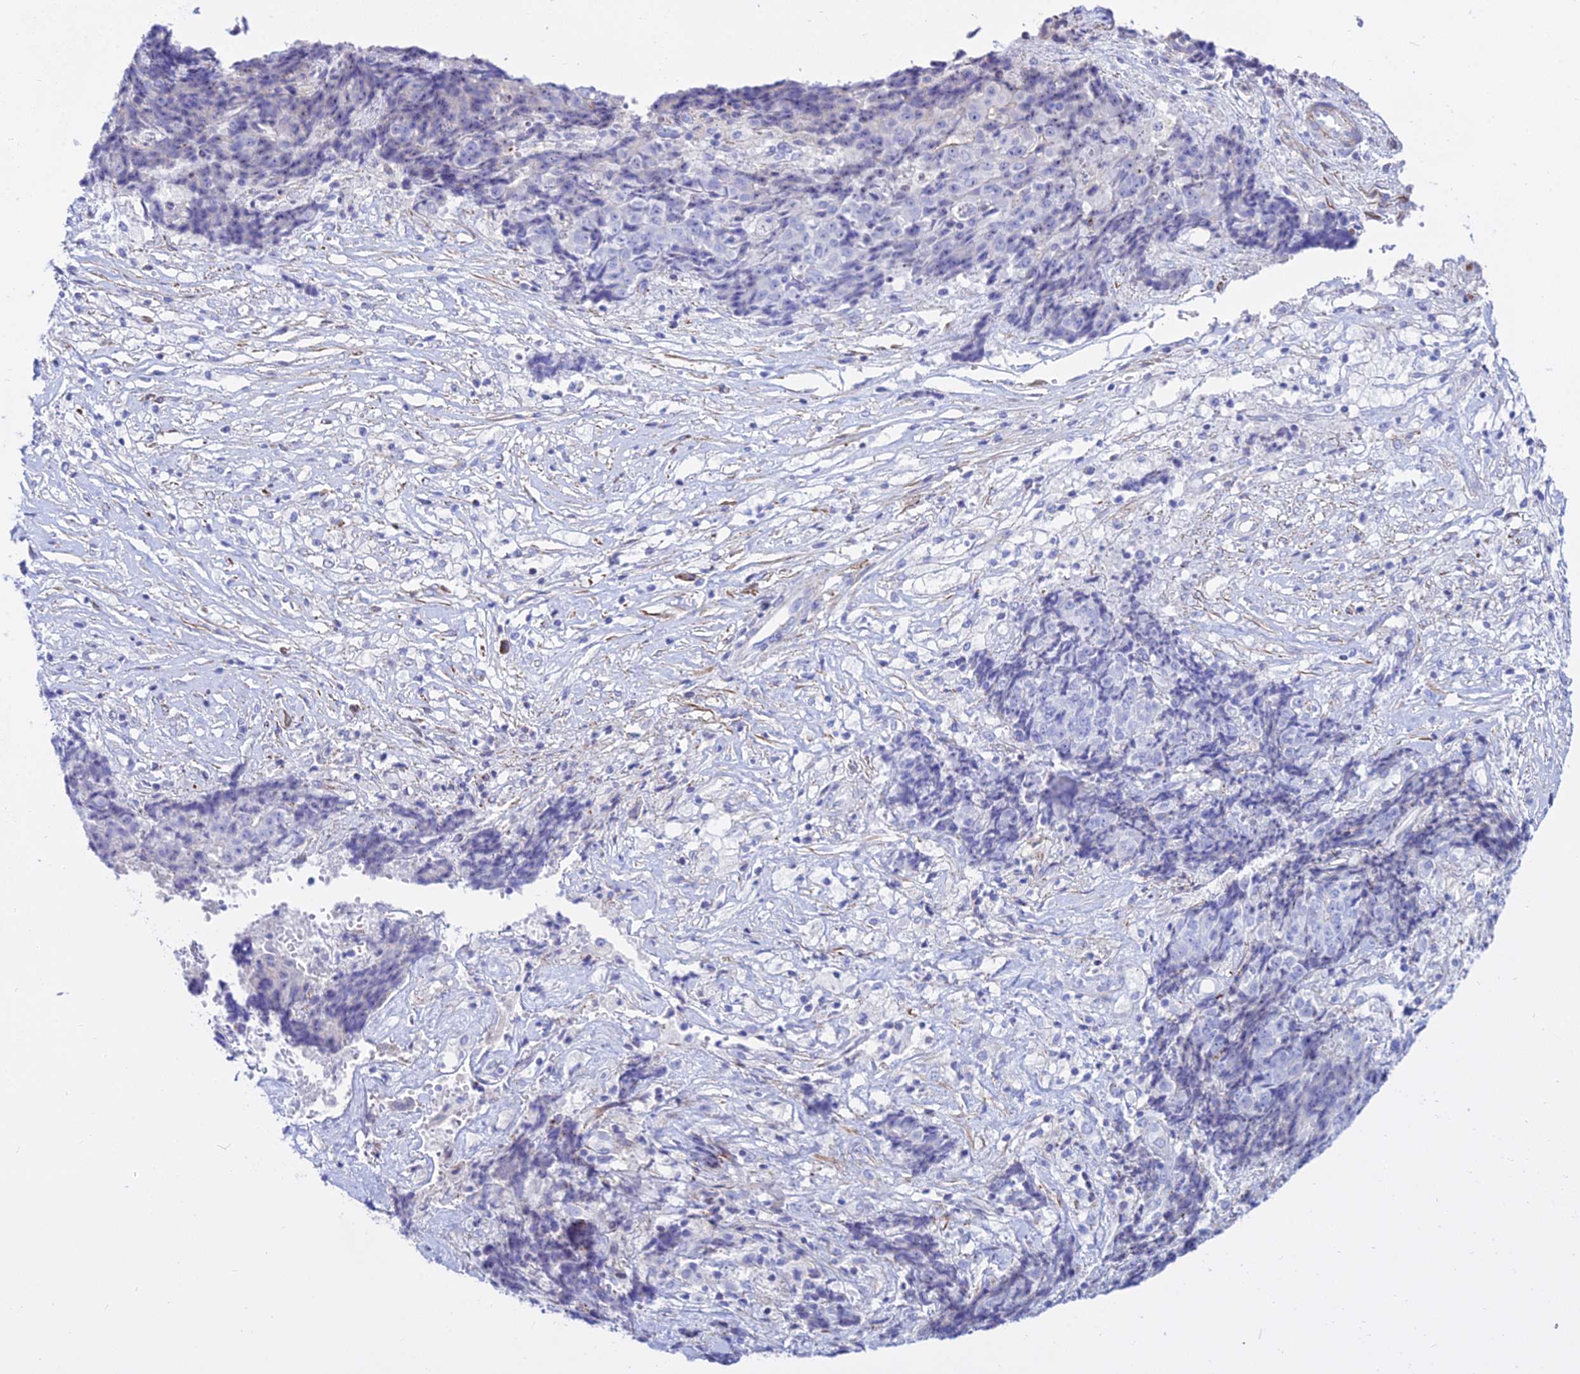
{"staining": {"intensity": "negative", "quantity": "none", "location": "none"}, "tissue": "ovarian cancer", "cell_type": "Tumor cells", "image_type": "cancer", "snomed": [{"axis": "morphology", "description": "Carcinoma, endometroid"}, {"axis": "topography", "description": "Ovary"}], "caption": "Image shows no protein staining in tumor cells of endometroid carcinoma (ovarian) tissue.", "gene": "DLX1", "patient": {"sex": "female", "age": 42}}